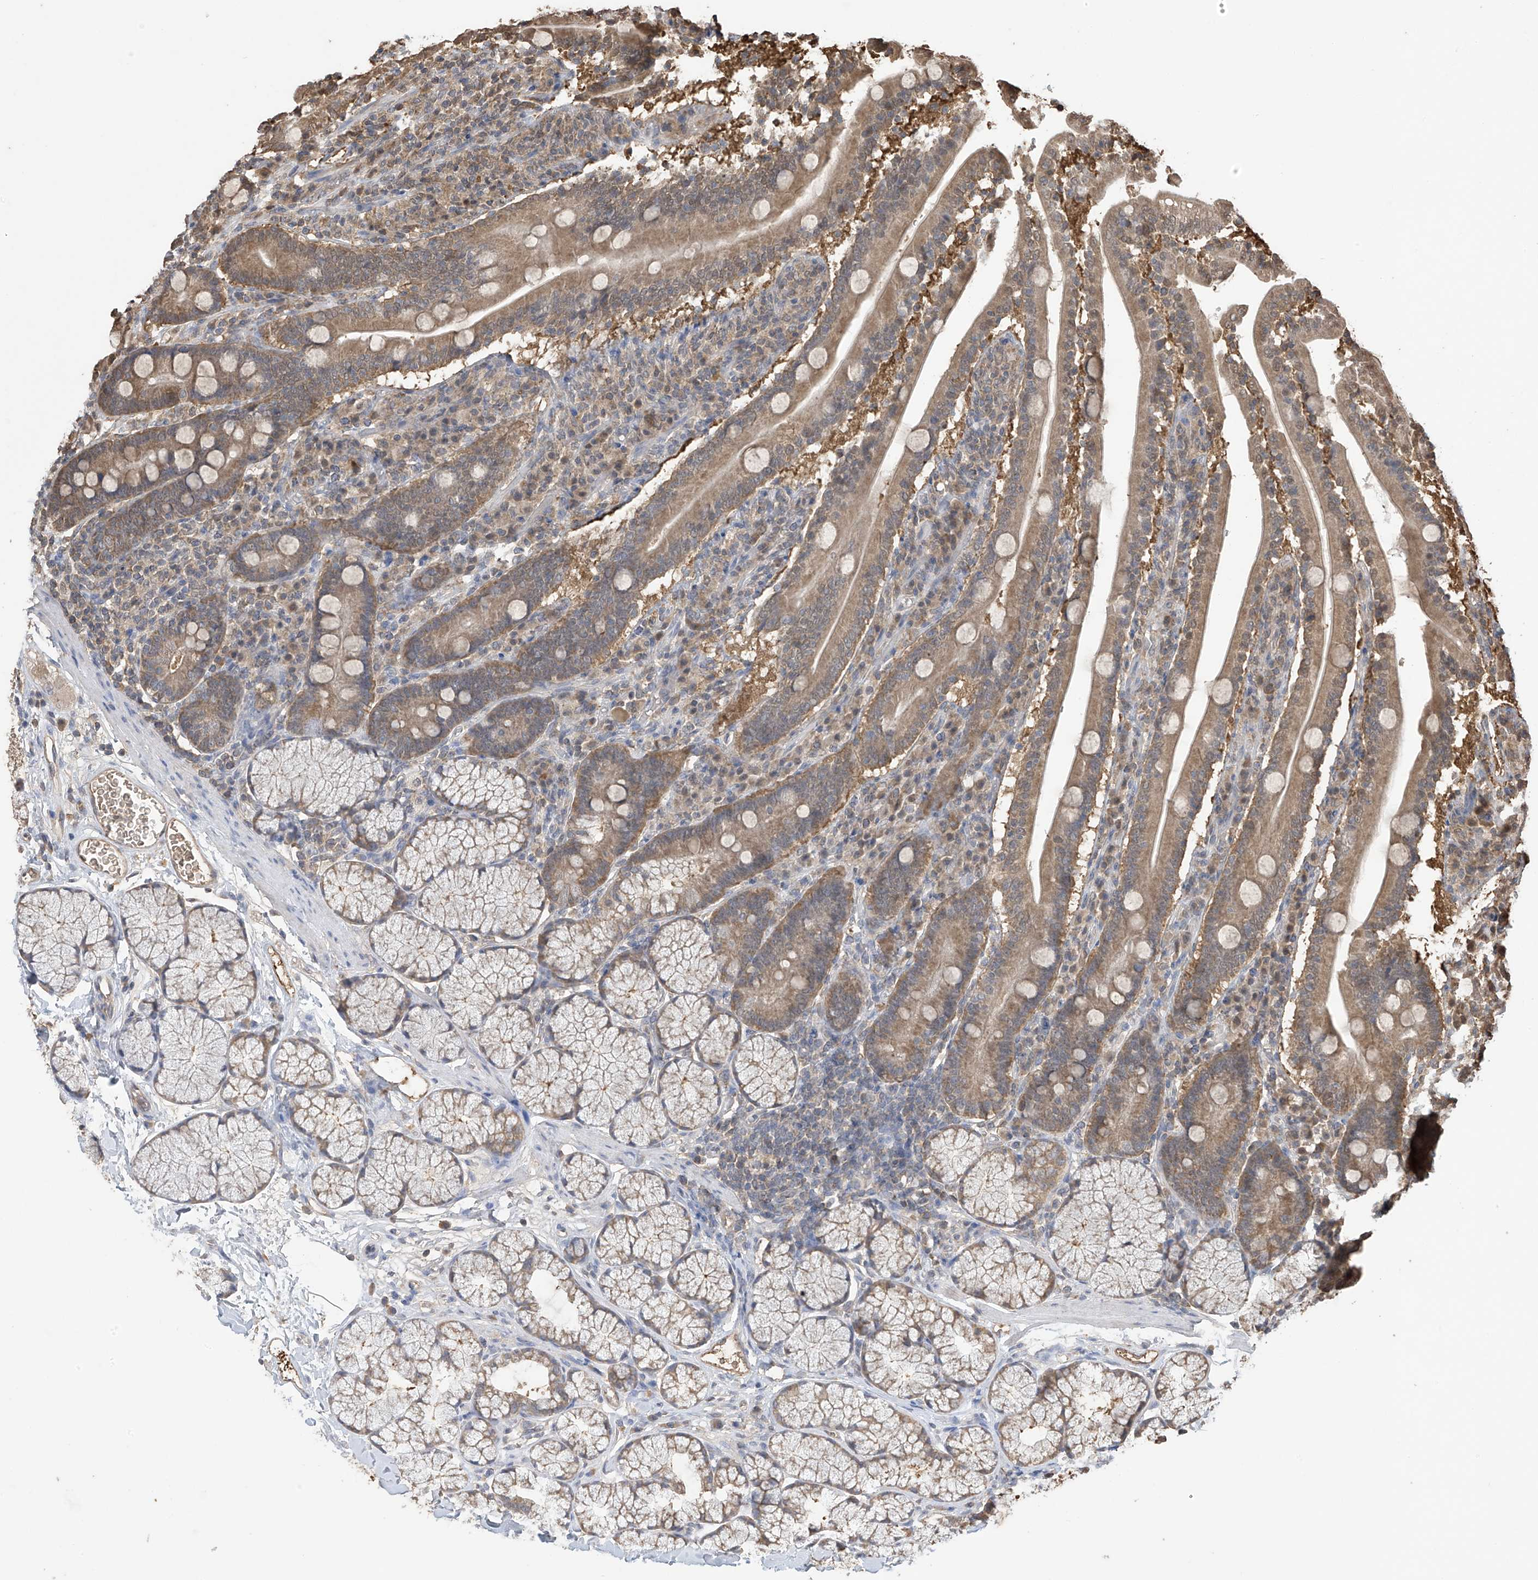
{"staining": {"intensity": "moderate", "quantity": ">75%", "location": "cytoplasmic/membranous"}, "tissue": "duodenum", "cell_type": "Glandular cells", "image_type": "normal", "snomed": [{"axis": "morphology", "description": "Normal tissue, NOS"}, {"axis": "topography", "description": "Duodenum"}], "caption": "Moderate cytoplasmic/membranous protein positivity is present in about >75% of glandular cells in duodenum.", "gene": "PNPT1", "patient": {"sex": "male", "age": 35}}